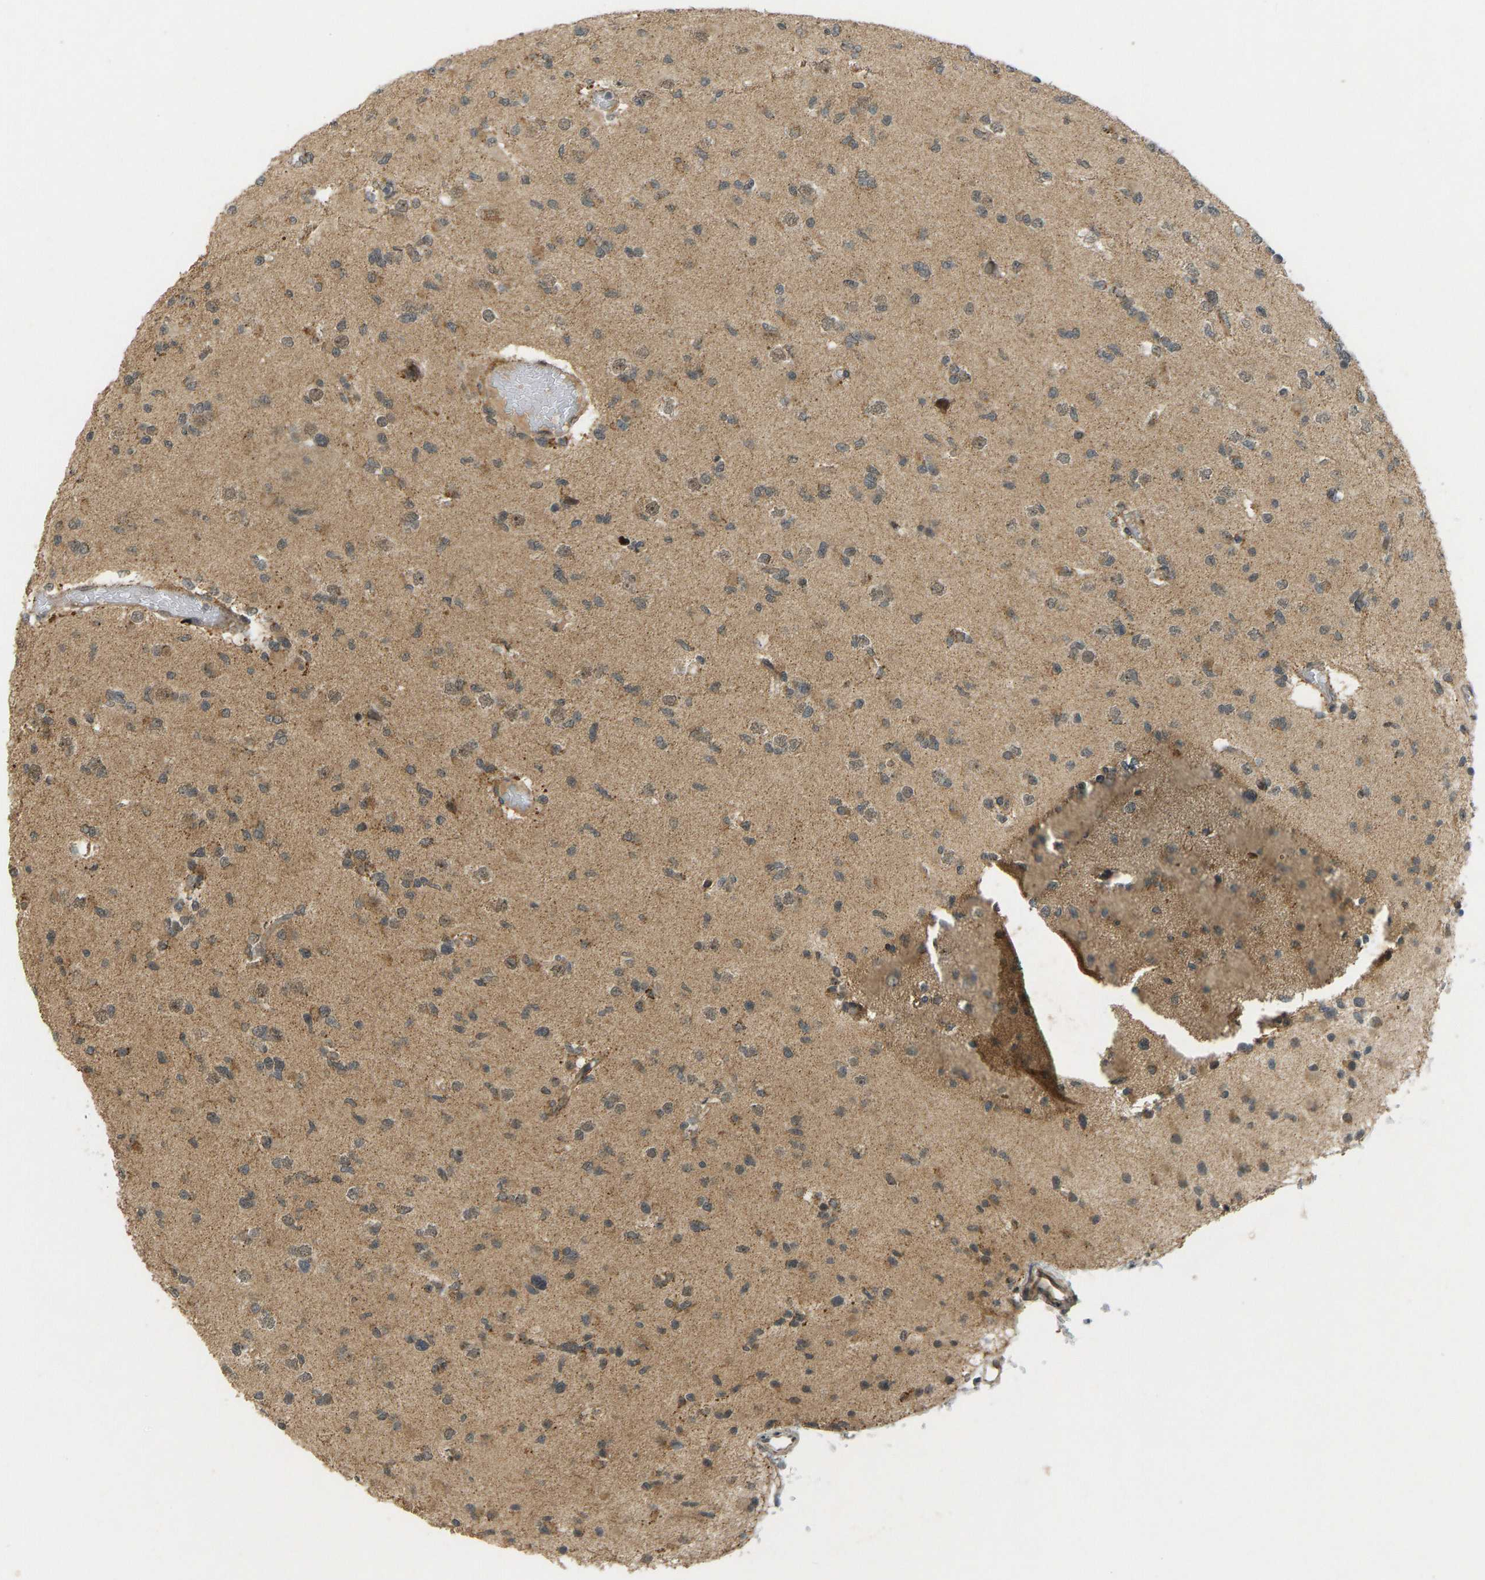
{"staining": {"intensity": "moderate", "quantity": ">75%", "location": "cytoplasmic/membranous"}, "tissue": "glioma", "cell_type": "Tumor cells", "image_type": "cancer", "snomed": [{"axis": "morphology", "description": "Glioma, malignant, Low grade"}, {"axis": "topography", "description": "Brain"}], "caption": "Moderate cytoplasmic/membranous protein staining is identified in approximately >75% of tumor cells in low-grade glioma (malignant).", "gene": "ACADS", "patient": {"sex": "female", "age": 22}}